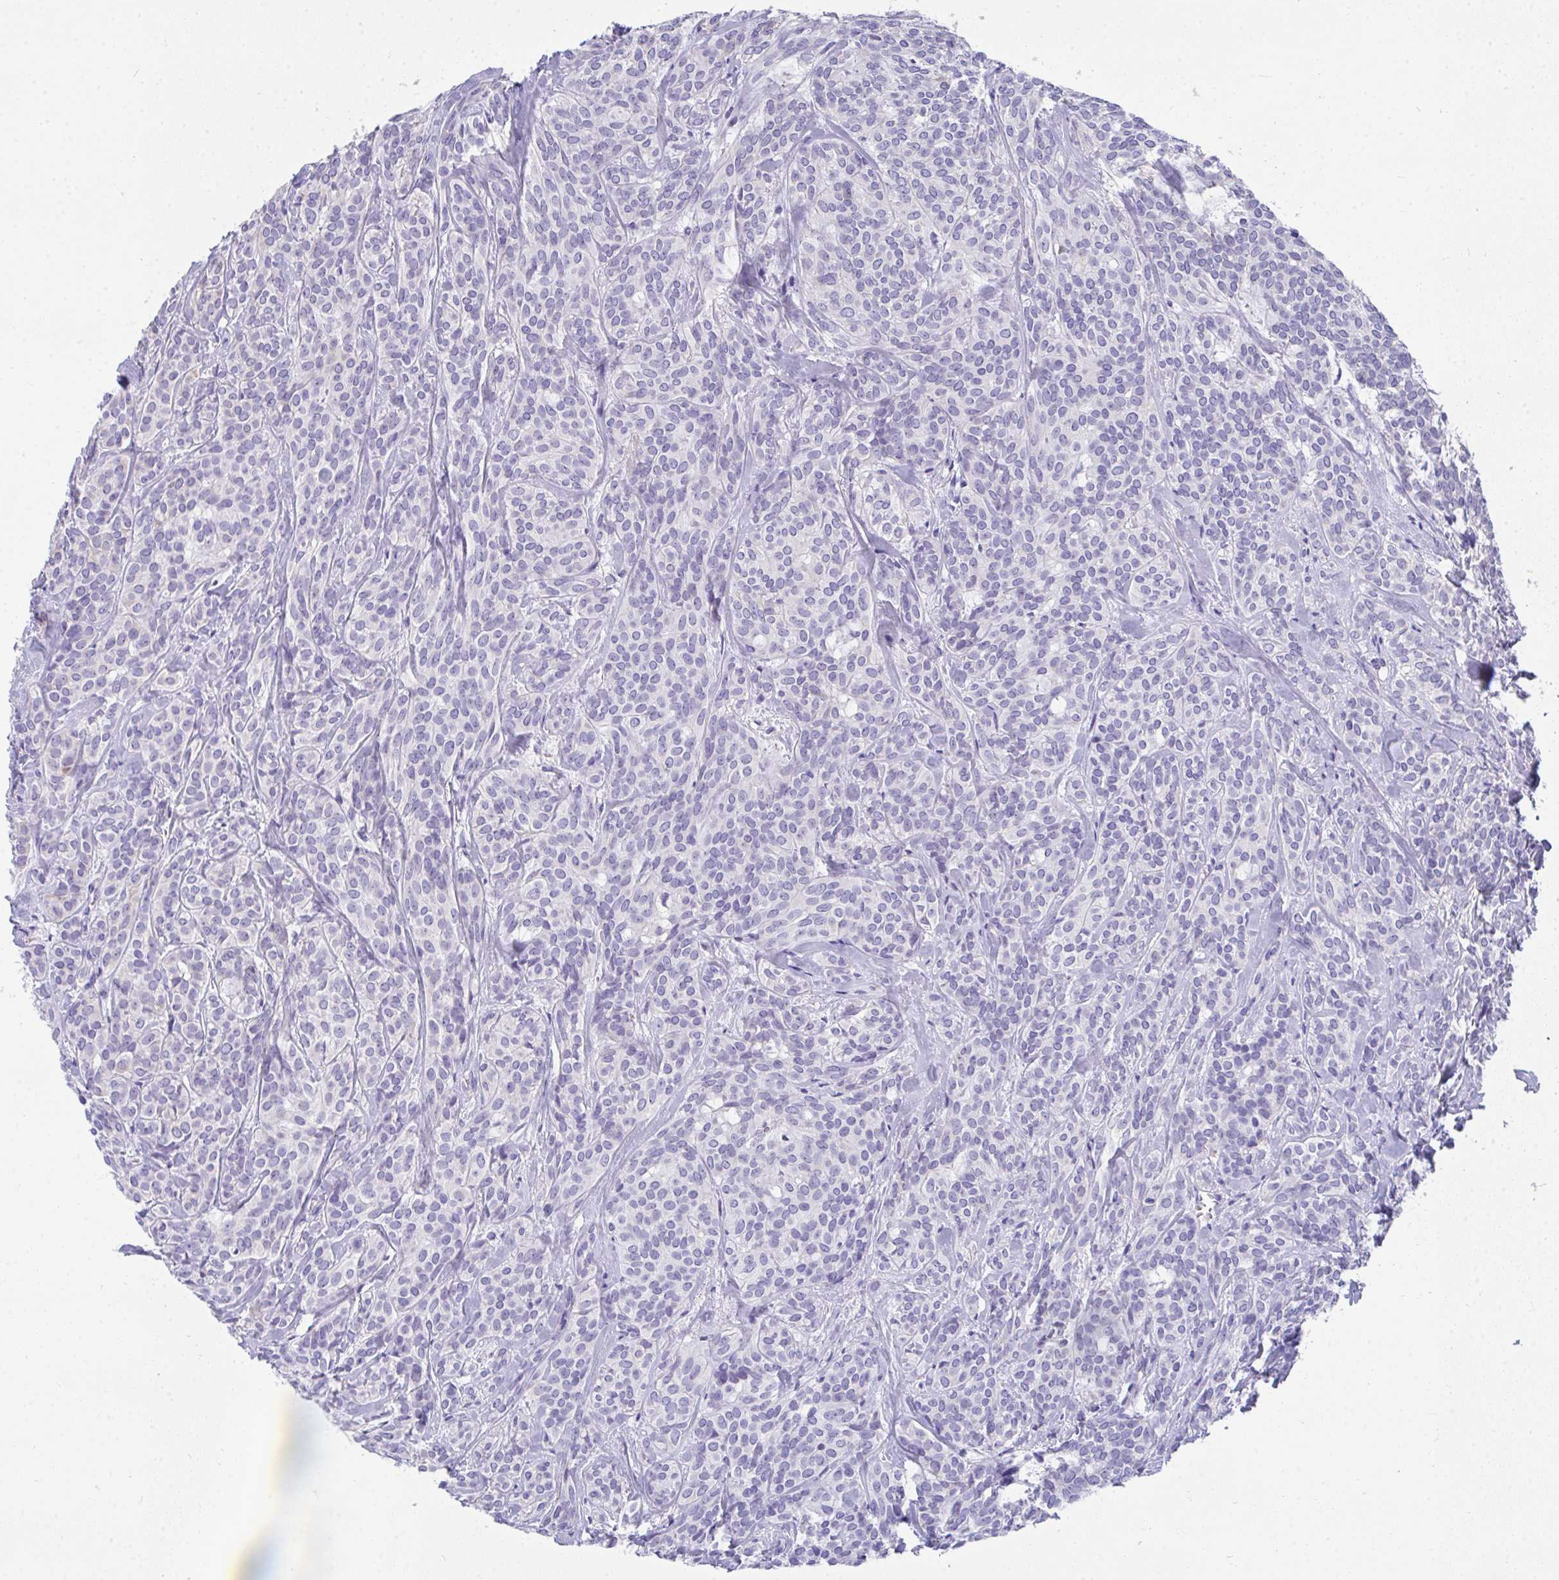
{"staining": {"intensity": "negative", "quantity": "none", "location": "none"}, "tissue": "head and neck cancer", "cell_type": "Tumor cells", "image_type": "cancer", "snomed": [{"axis": "morphology", "description": "Adenocarcinoma, NOS"}, {"axis": "topography", "description": "Head-Neck"}], "caption": "The histopathology image shows no staining of tumor cells in adenocarcinoma (head and neck).", "gene": "COA5", "patient": {"sex": "female", "age": 57}}